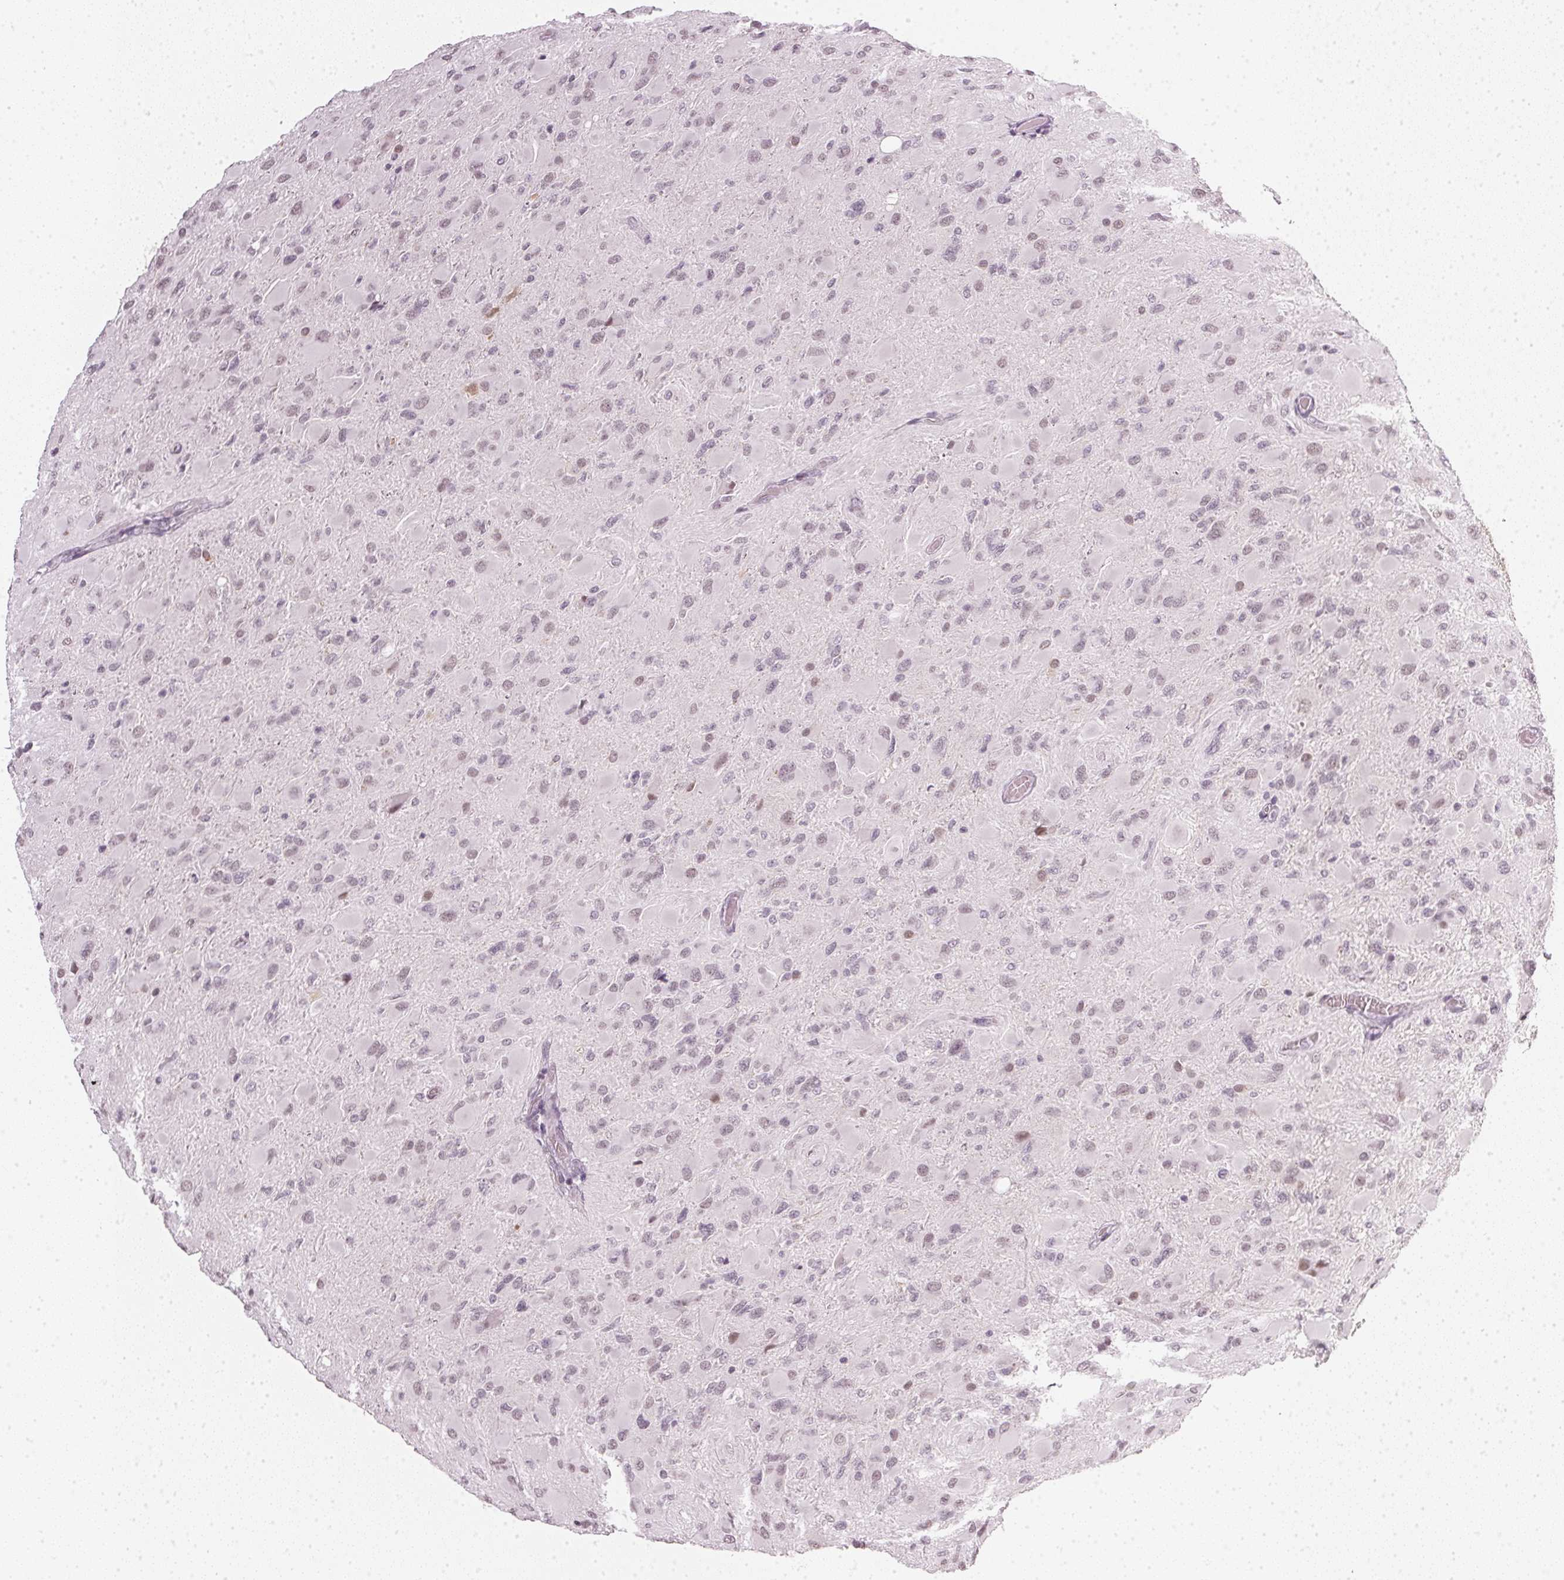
{"staining": {"intensity": "weak", "quantity": "<25%", "location": "nuclear"}, "tissue": "glioma", "cell_type": "Tumor cells", "image_type": "cancer", "snomed": [{"axis": "morphology", "description": "Glioma, malignant, High grade"}, {"axis": "topography", "description": "Cerebral cortex"}], "caption": "Tumor cells are negative for brown protein staining in glioma.", "gene": "DNAJC6", "patient": {"sex": "female", "age": 36}}